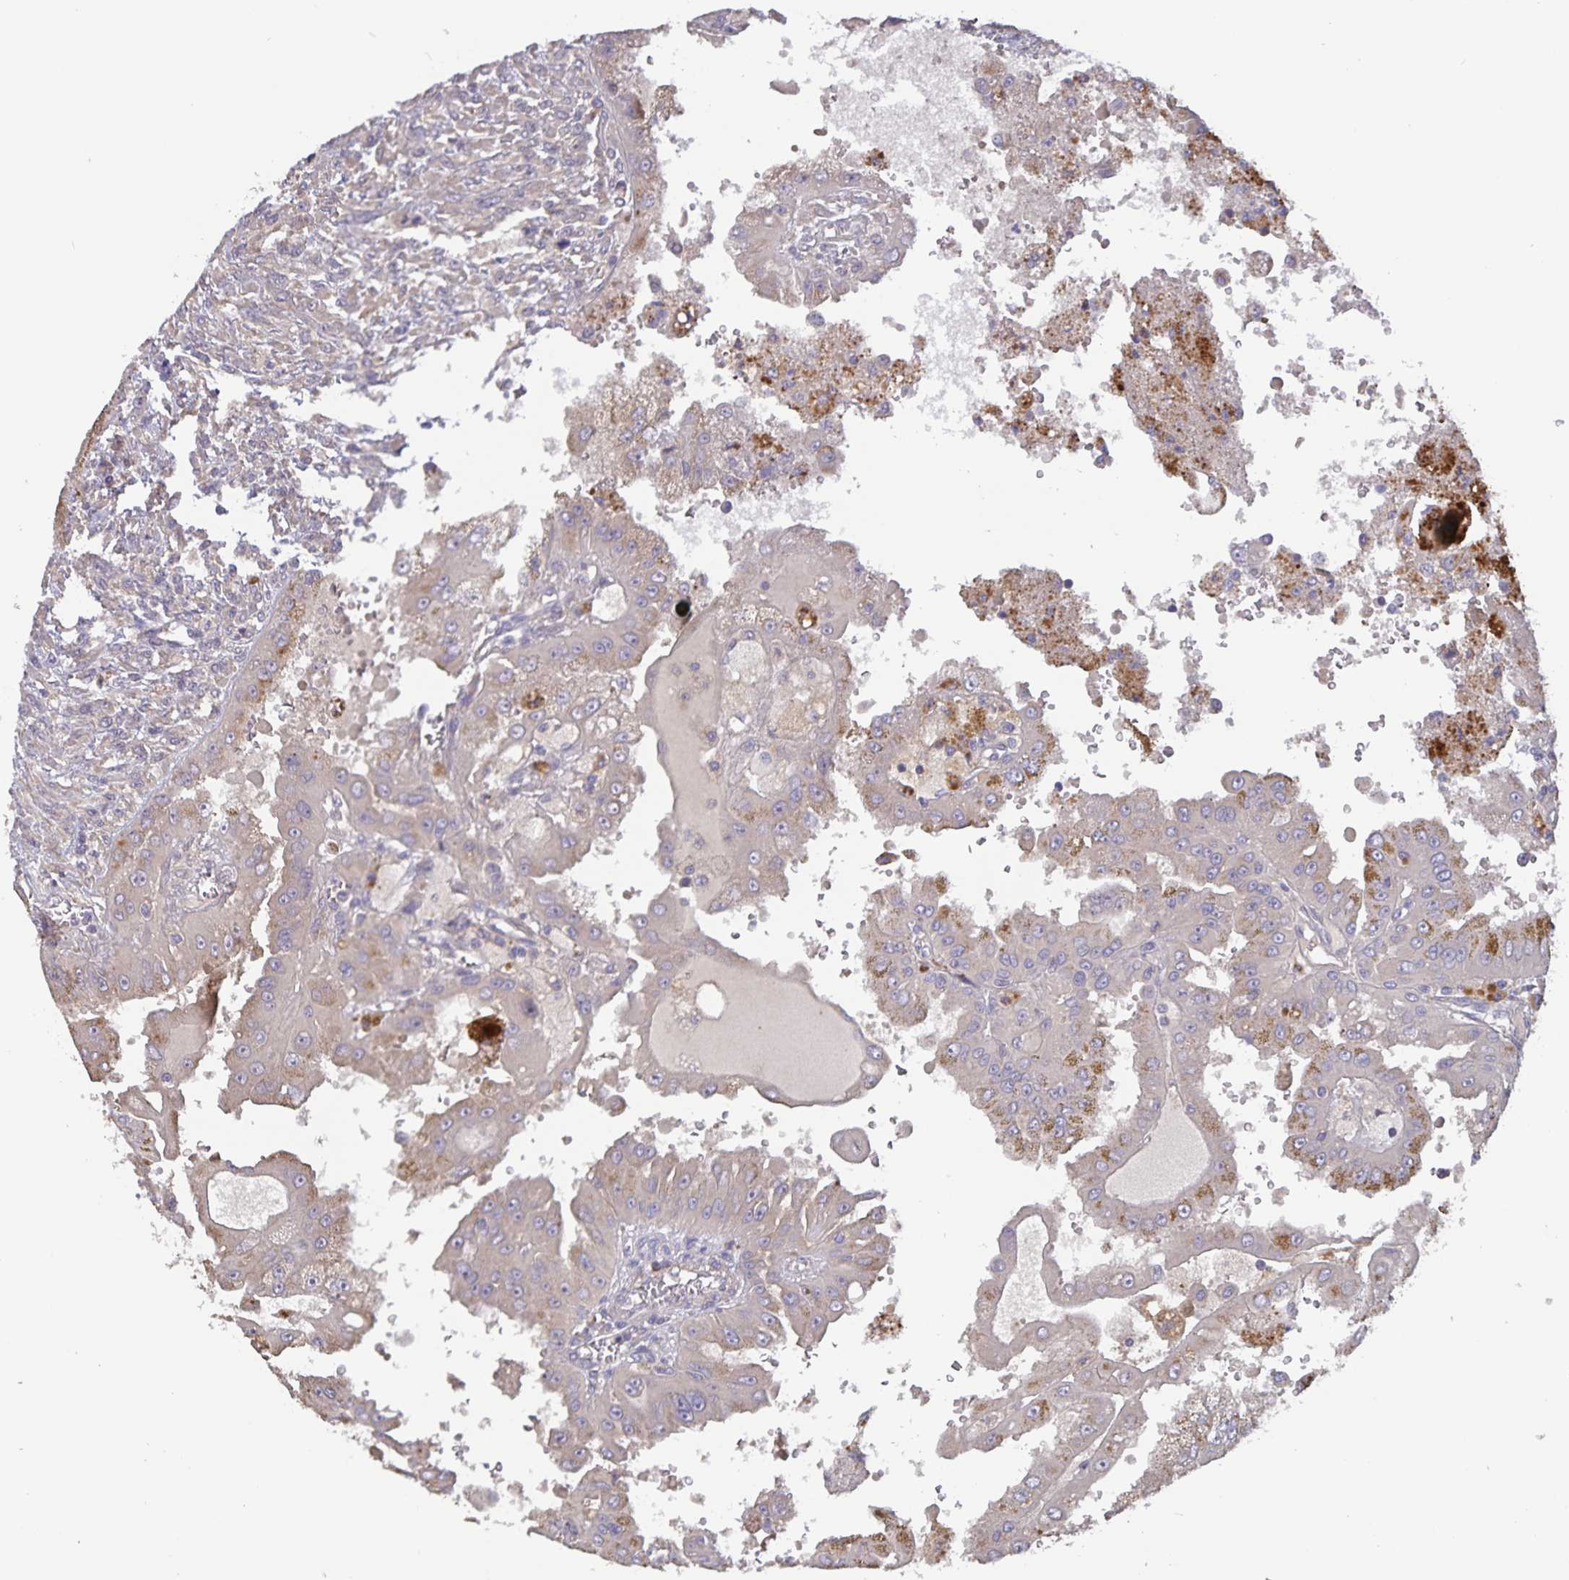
{"staining": {"intensity": "weak", "quantity": "25%-75%", "location": "cytoplasmic/membranous"}, "tissue": "renal cancer", "cell_type": "Tumor cells", "image_type": "cancer", "snomed": [{"axis": "morphology", "description": "Adenocarcinoma, NOS"}, {"axis": "topography", "description": "Kidney"}], "caption": "Human adenocarcinoma (renal) stained with a brown dye displays weak cytoplasmic/membranous positive expression in about 25%-75% of tumor cells.", "gene": "FBXL16", "patient": {"sex": "male", "age": 58}}